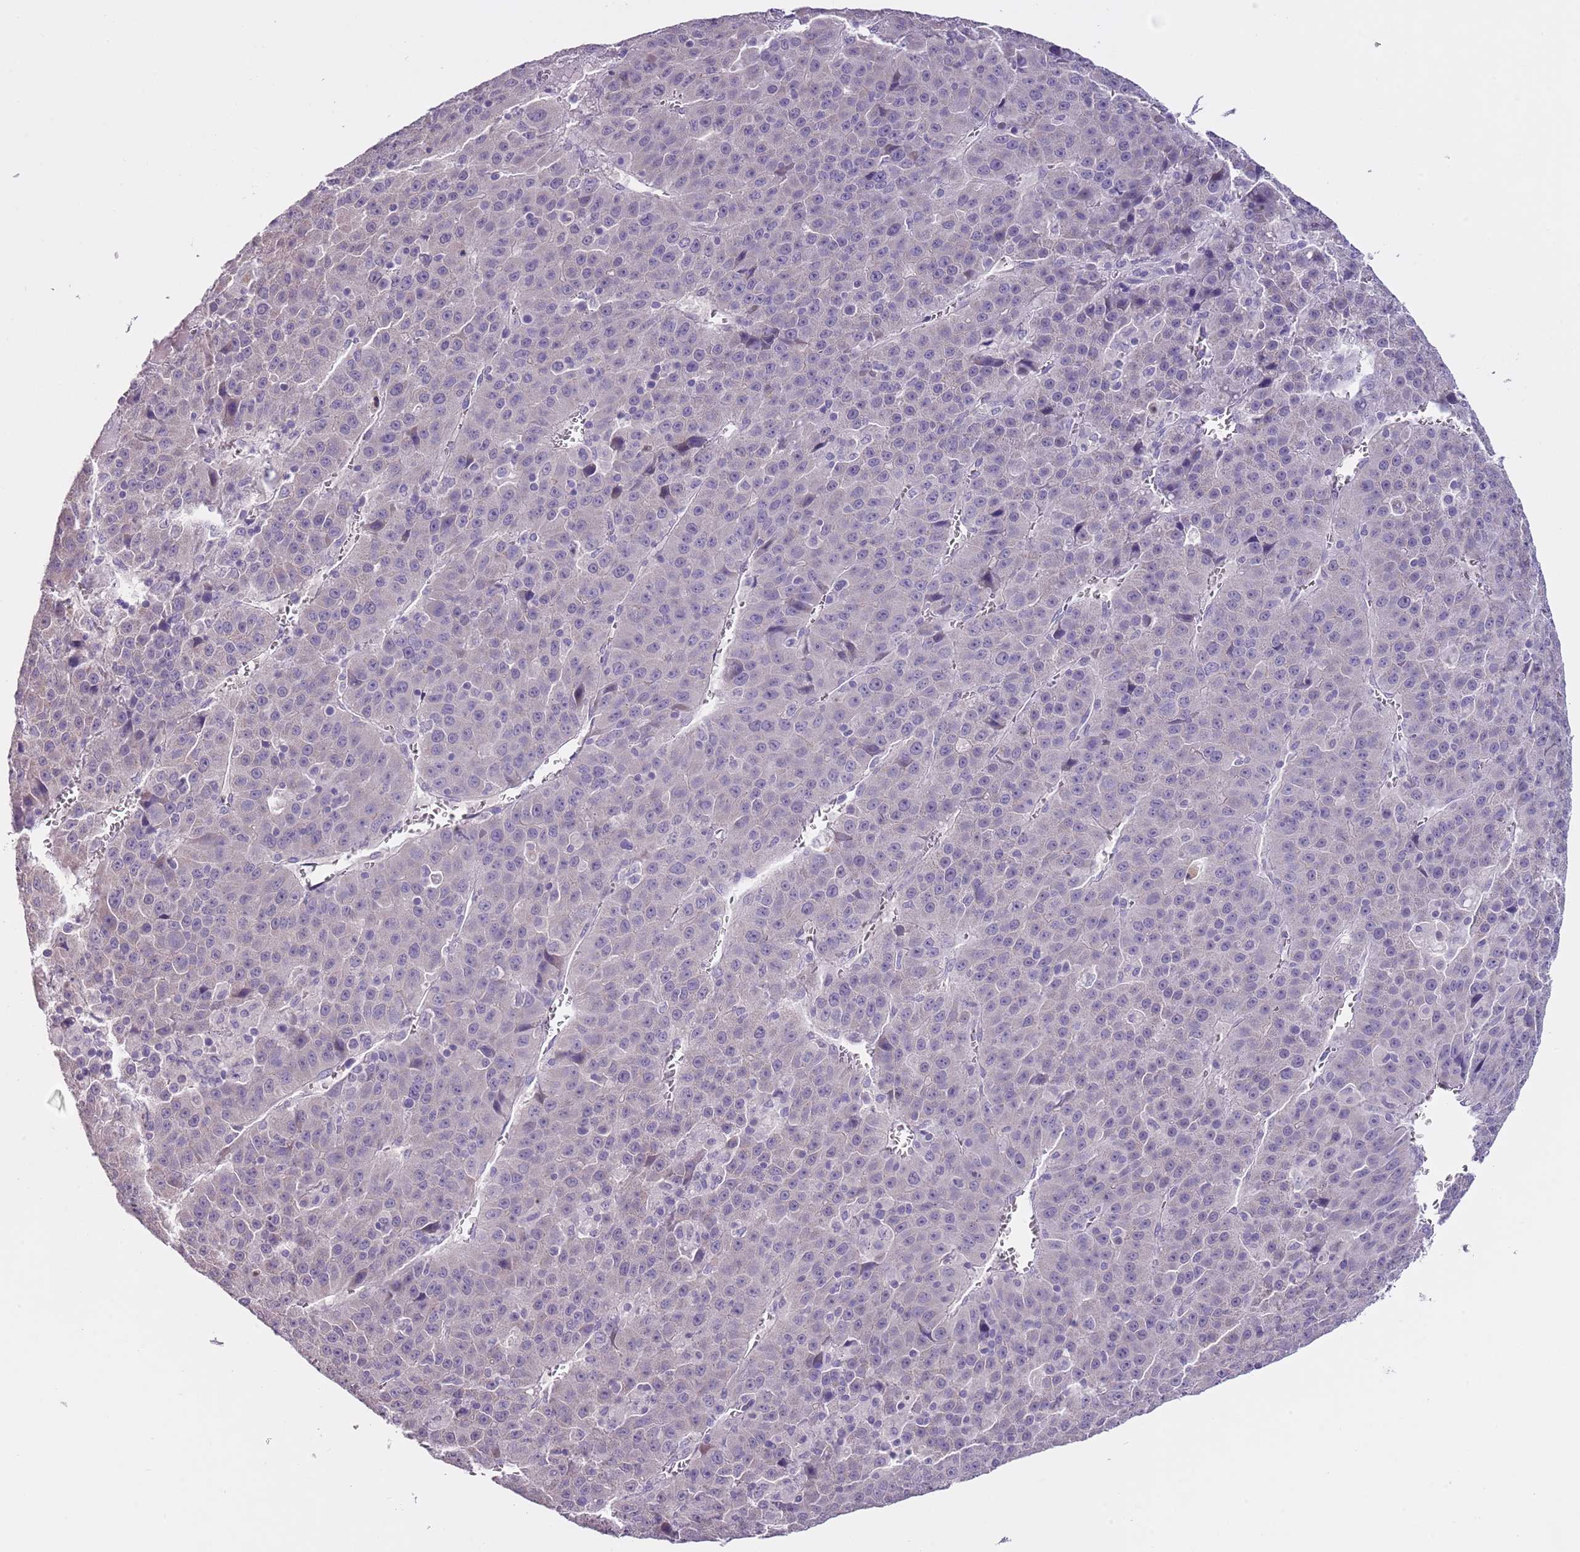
{"staining": {"intensity": "negative", "quantity": "none", "location": "none"}, "tissue": "liver cancer", "cell_type": "Tumor cells", "image_type": "cancer", "snomed": [{"axis": "morphology", "description": "Carcinoma, Hepatocellular, NOS"}, {"axis": "topography", "description": "Liver"}], "caption": "This is an immunohistochemistry image of human liver hepatocellular carcinoma. There is no staining in tumor cells.", "gene": "SLC35E3", "patient": {"sex": "female", "age": 53}}